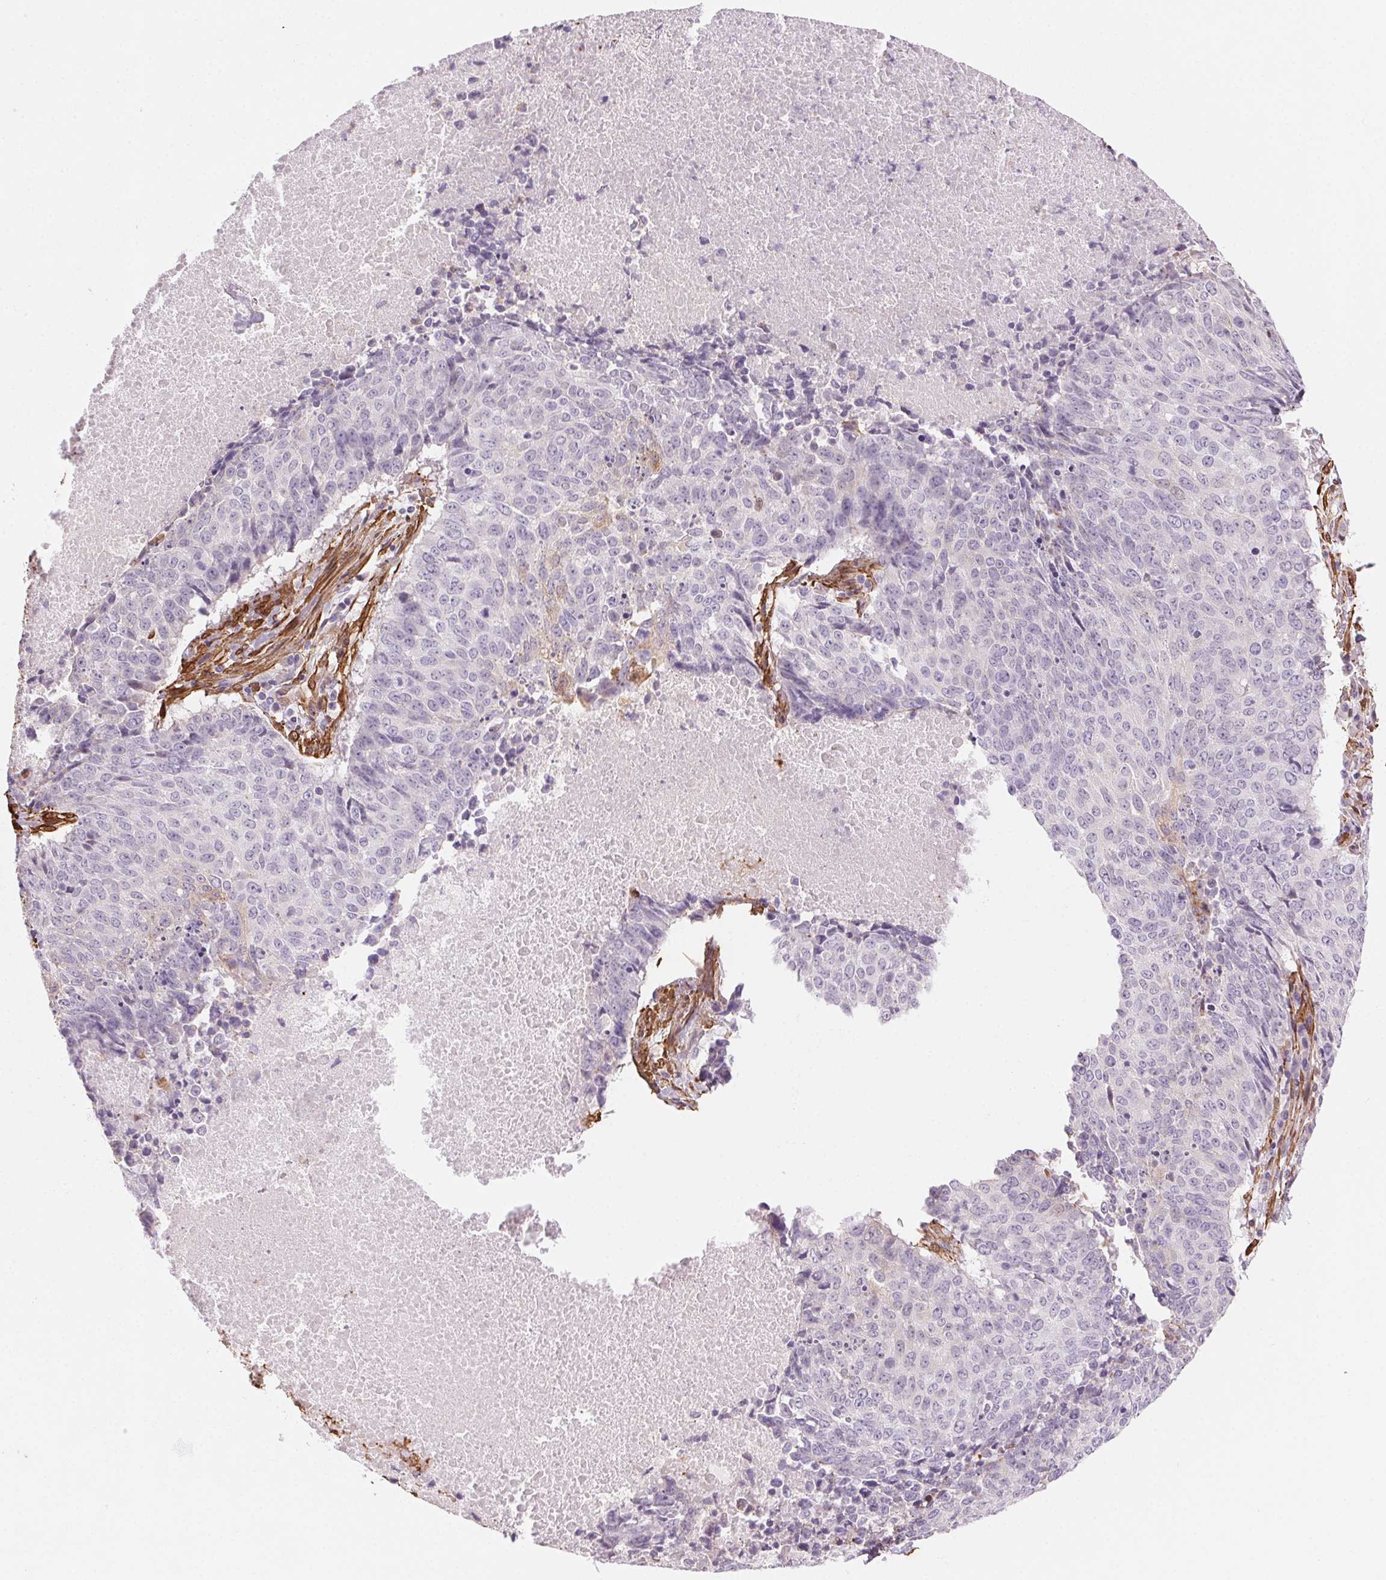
{"staining": {"intensity": "negative", "quantity": "none", "location": "none"}, "tissue": "lung cancer", "cell_type": "Tumor cells", "image_type": "cancer", "snomed": [{"axis": "morphology", "description": "Normal tissue, NOS"}, {"axis": "morphology", "description": "Squamous cell carcinoma, NOS"}, {"axis": "topography", "description": "Bronchus"}, {"axis": "topography", "description": "Lung"}], "caption": "There is no significant positivity in tumor cells of lung squamous cell carcinoma.", "gene": "GPX8", "patient": {"sex": "male", "age": 64}}